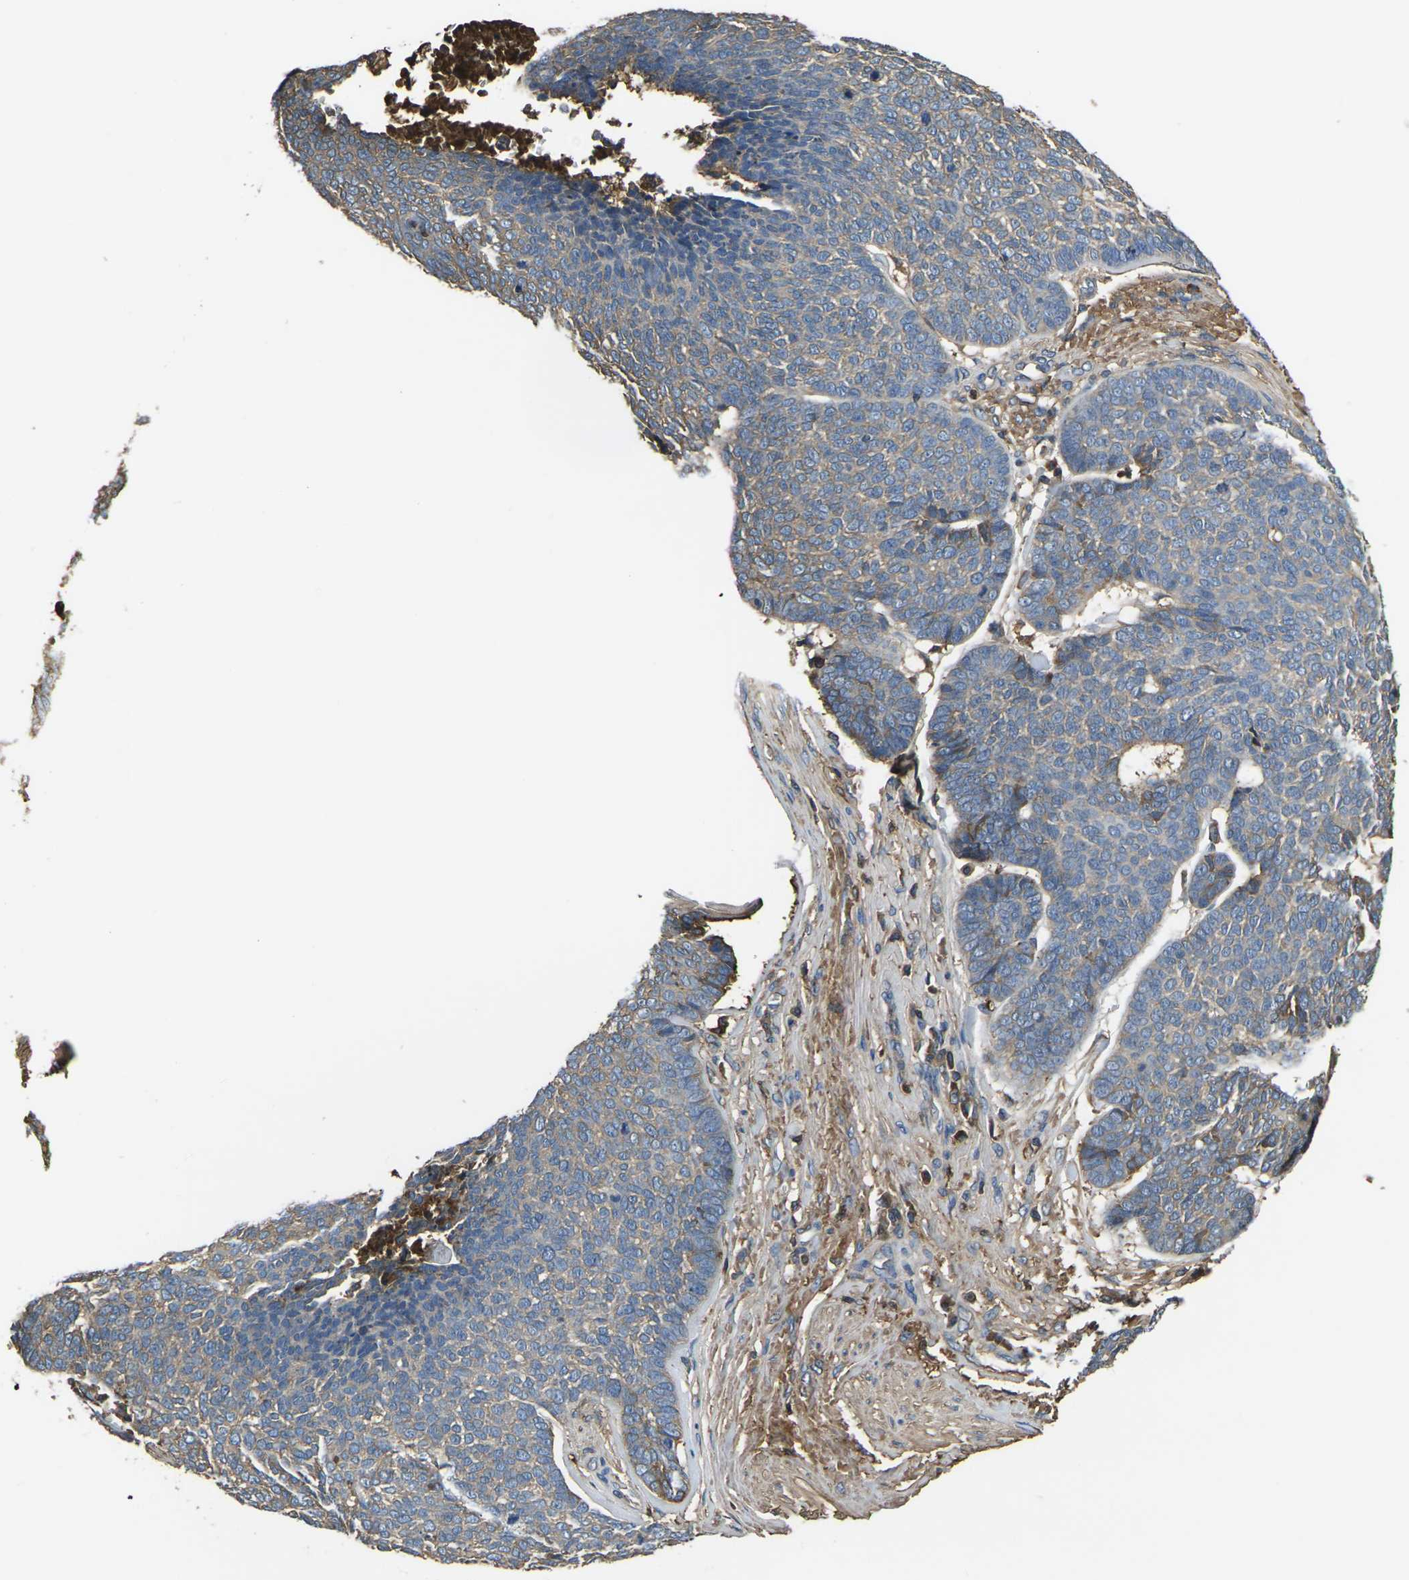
{"staining": {"intensity": "weak", "quantity": ">75%", "location": "cytoplasmic/membranous"}, "tissue": "skin cancer", "cell_type": "Tumor cells", "image_type": "cancer", "snomed": [{"axis": "morphology", "description": "Basal cell carcinoma"}, {"axis": "topography", "description": "Skin"}], "caption": "Immunohistochemistry of human skin cancer reveals low levels of weak cytoplasmic/membranous staining in approximately >75% of tumor cells. (DAB (3,3'-diaminobenzidine) IHC with brightfield microscopy, high magnification).", "gene": "HSPG2", "patient": {"sex": "male", "age": 84}}